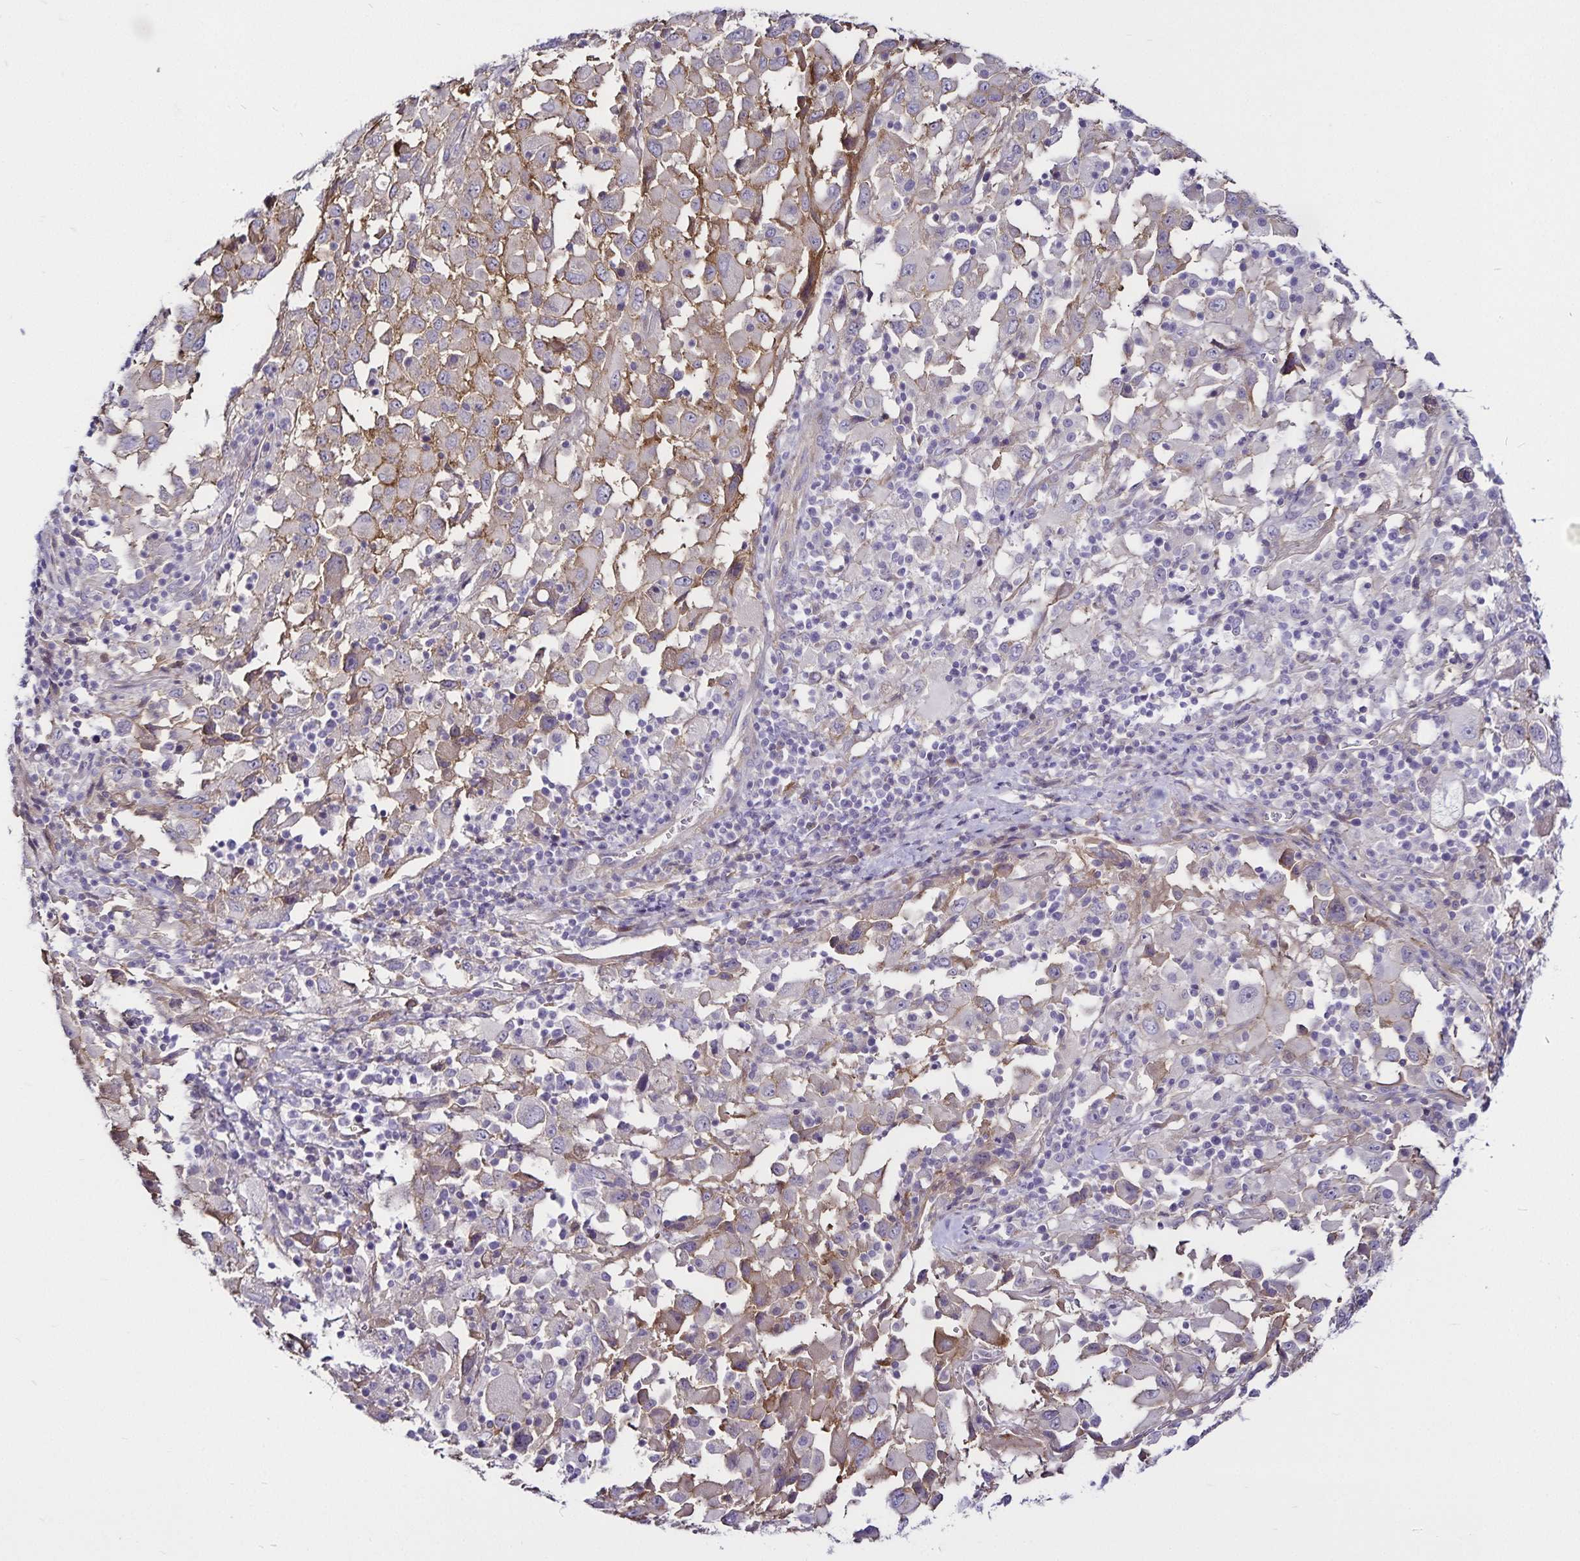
{"staining": {"intensity": "negative", "quantity": "none", "location": "none"}, "tissue": "melanoma", "cell_type": "Tumor cells", "image_type": "cancer", "snomed": [{"axis": "morphology", "description": "Malignant melanoma, Metastatic site"}, {"axis": "topography", "description": "Soft tissue"}], "caption": "DAB (3,3'-diaminobenzidine) immunohistochemical staining of human melanoma reveals no significant staining in tumor cells. Nuclei are stained in blue.", "gene": "GNG12", "patient": {"sex": "male", "age": 50}}